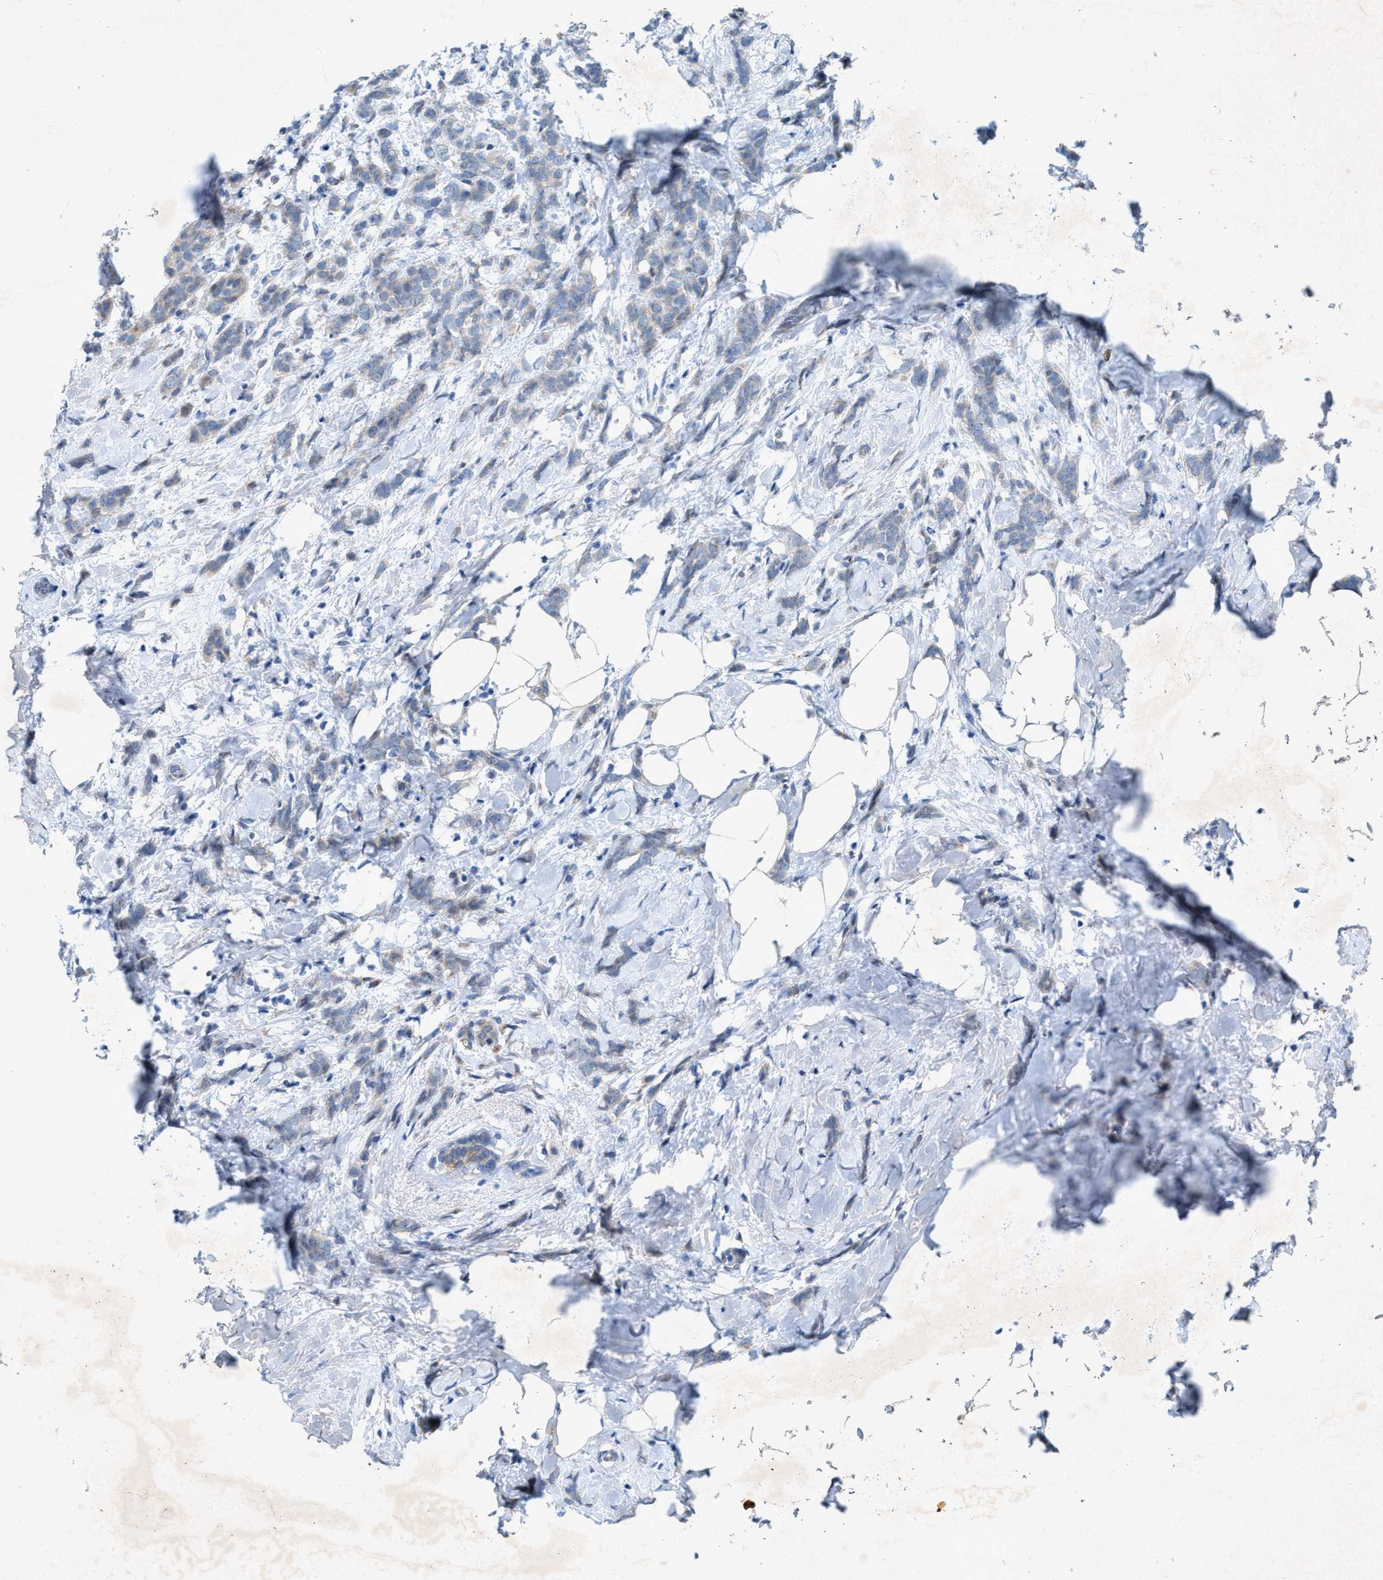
{"staining": {"intensity": "negative", "quantity": "none", "location": "none"}, "tissue": "breast cancer", "cell_type": "Tumor cells", "image_type": "cancer", "snomed": [{"axis": "morphology", "description": "Lobular carcinoma, in situ"}, {"axis": "morphology", "description": "Lobular carcinoma"}, {"axis": "topography", "description": "Breast"}], "caption": "Breast cancer (lobular carcinoma) was stained to show a protein in brown. There is no significant positivity in tumor cells. The staining is performed using DAB (3,3'-diaminobenzidine) brown chromogen with nuclei counter-stained in using hematoxylin.", "gene": "URGCP", "patient": {"sex": "female", "age": 41}}